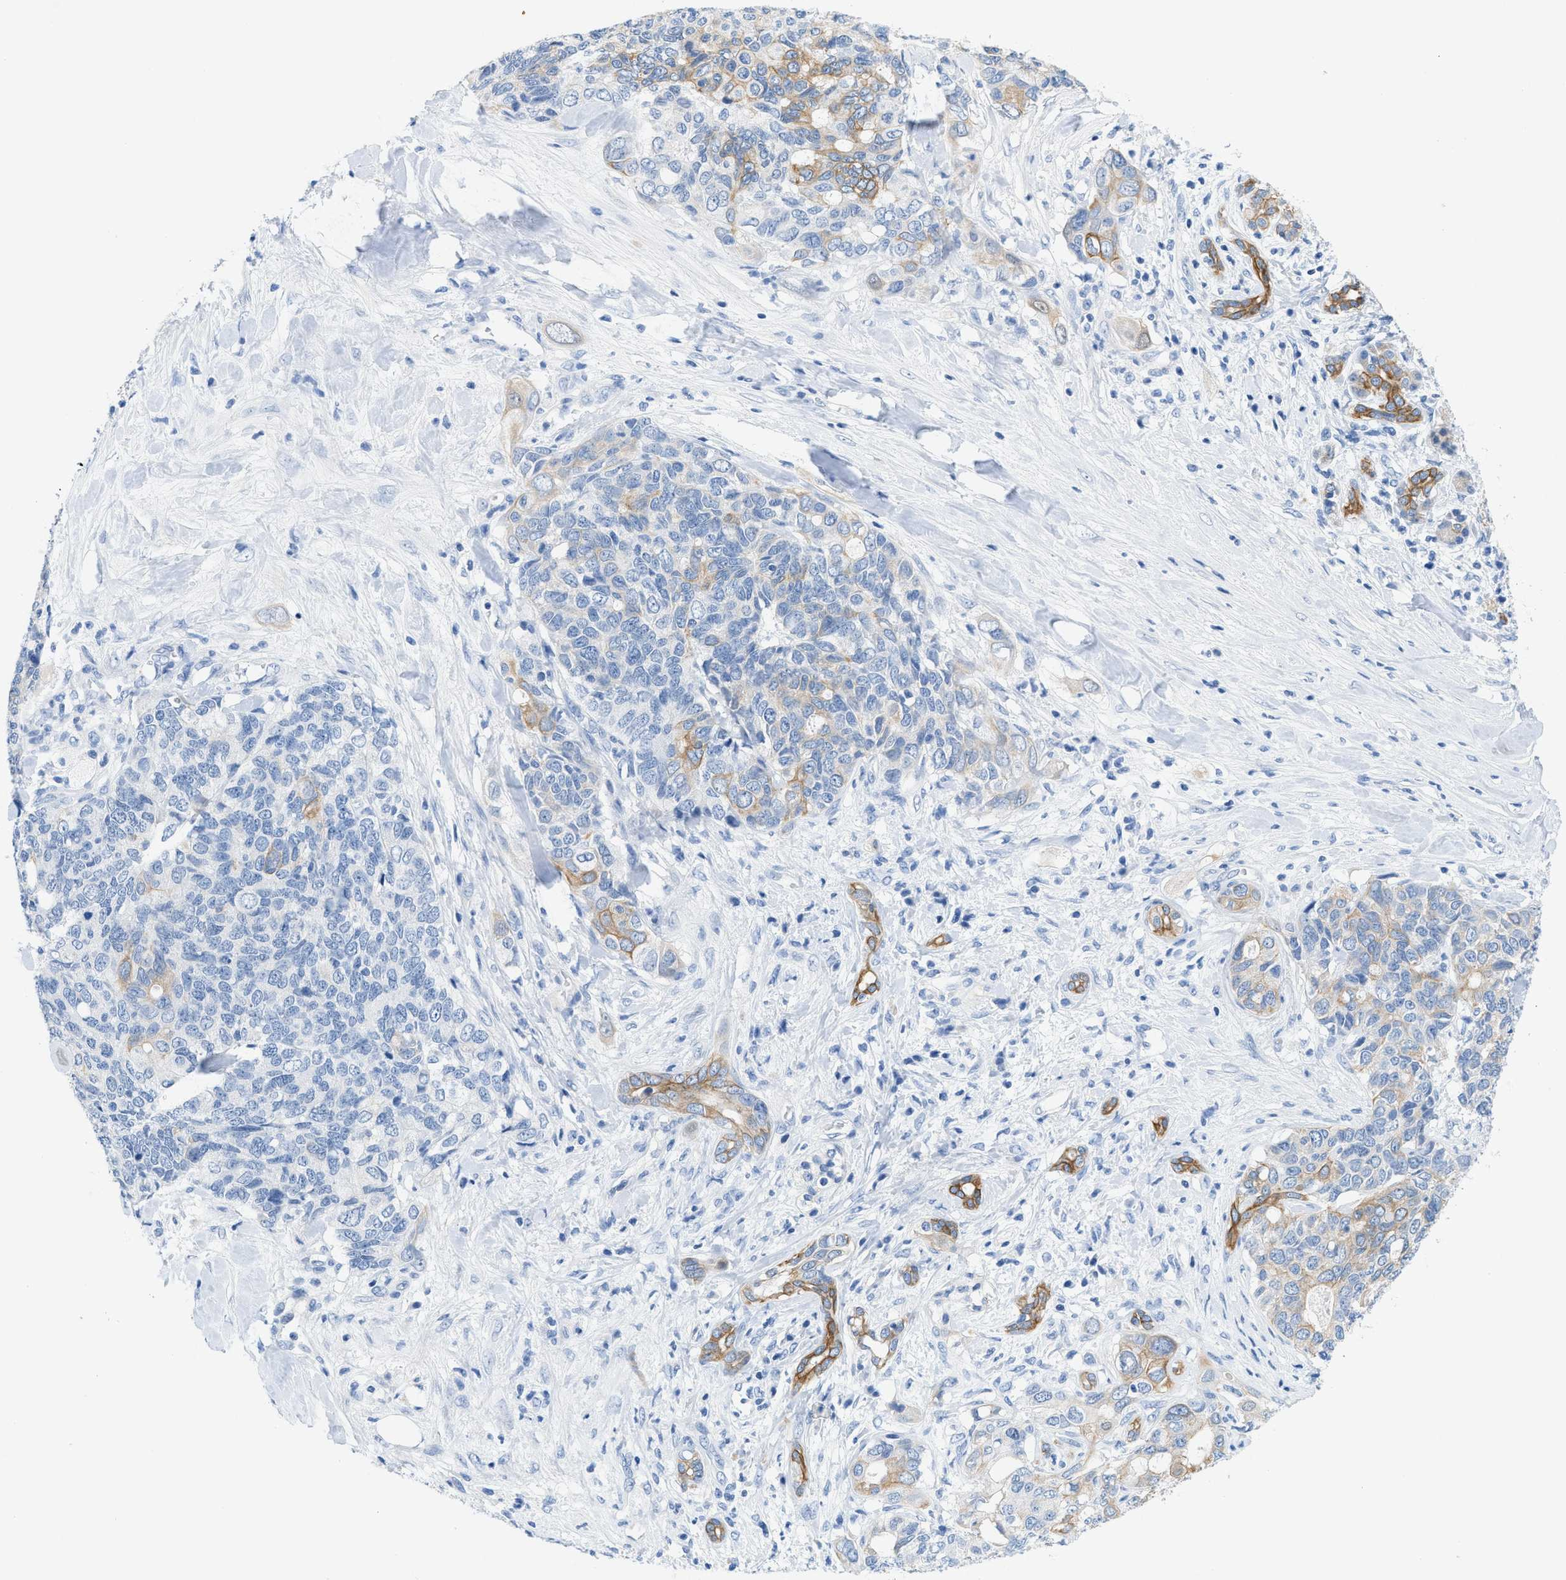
{"staining": {"intensity": "moderate", "quantity": "25%-75%", "location": "cytoplasmic/membranous"}, "tissue": "pancreatic cancer", "cell_type": "Tumor cells", "image_type": "cancer", "snomed": [{"axis": "morphology", "description": "Adenocarcinoma, NOS"}, {"axis": "topography", "description": "Pancreas"}], "caption": "Immunohistochemistry image of human pancreatic adenocarcinoma stained for a protein (brown), which displays medium levels of moderate cytoplasmic/membranous staining in about 25%-75% of tumor cells.", "gene": "BPGM", "patient": {"sex": "female", "age": 56}}